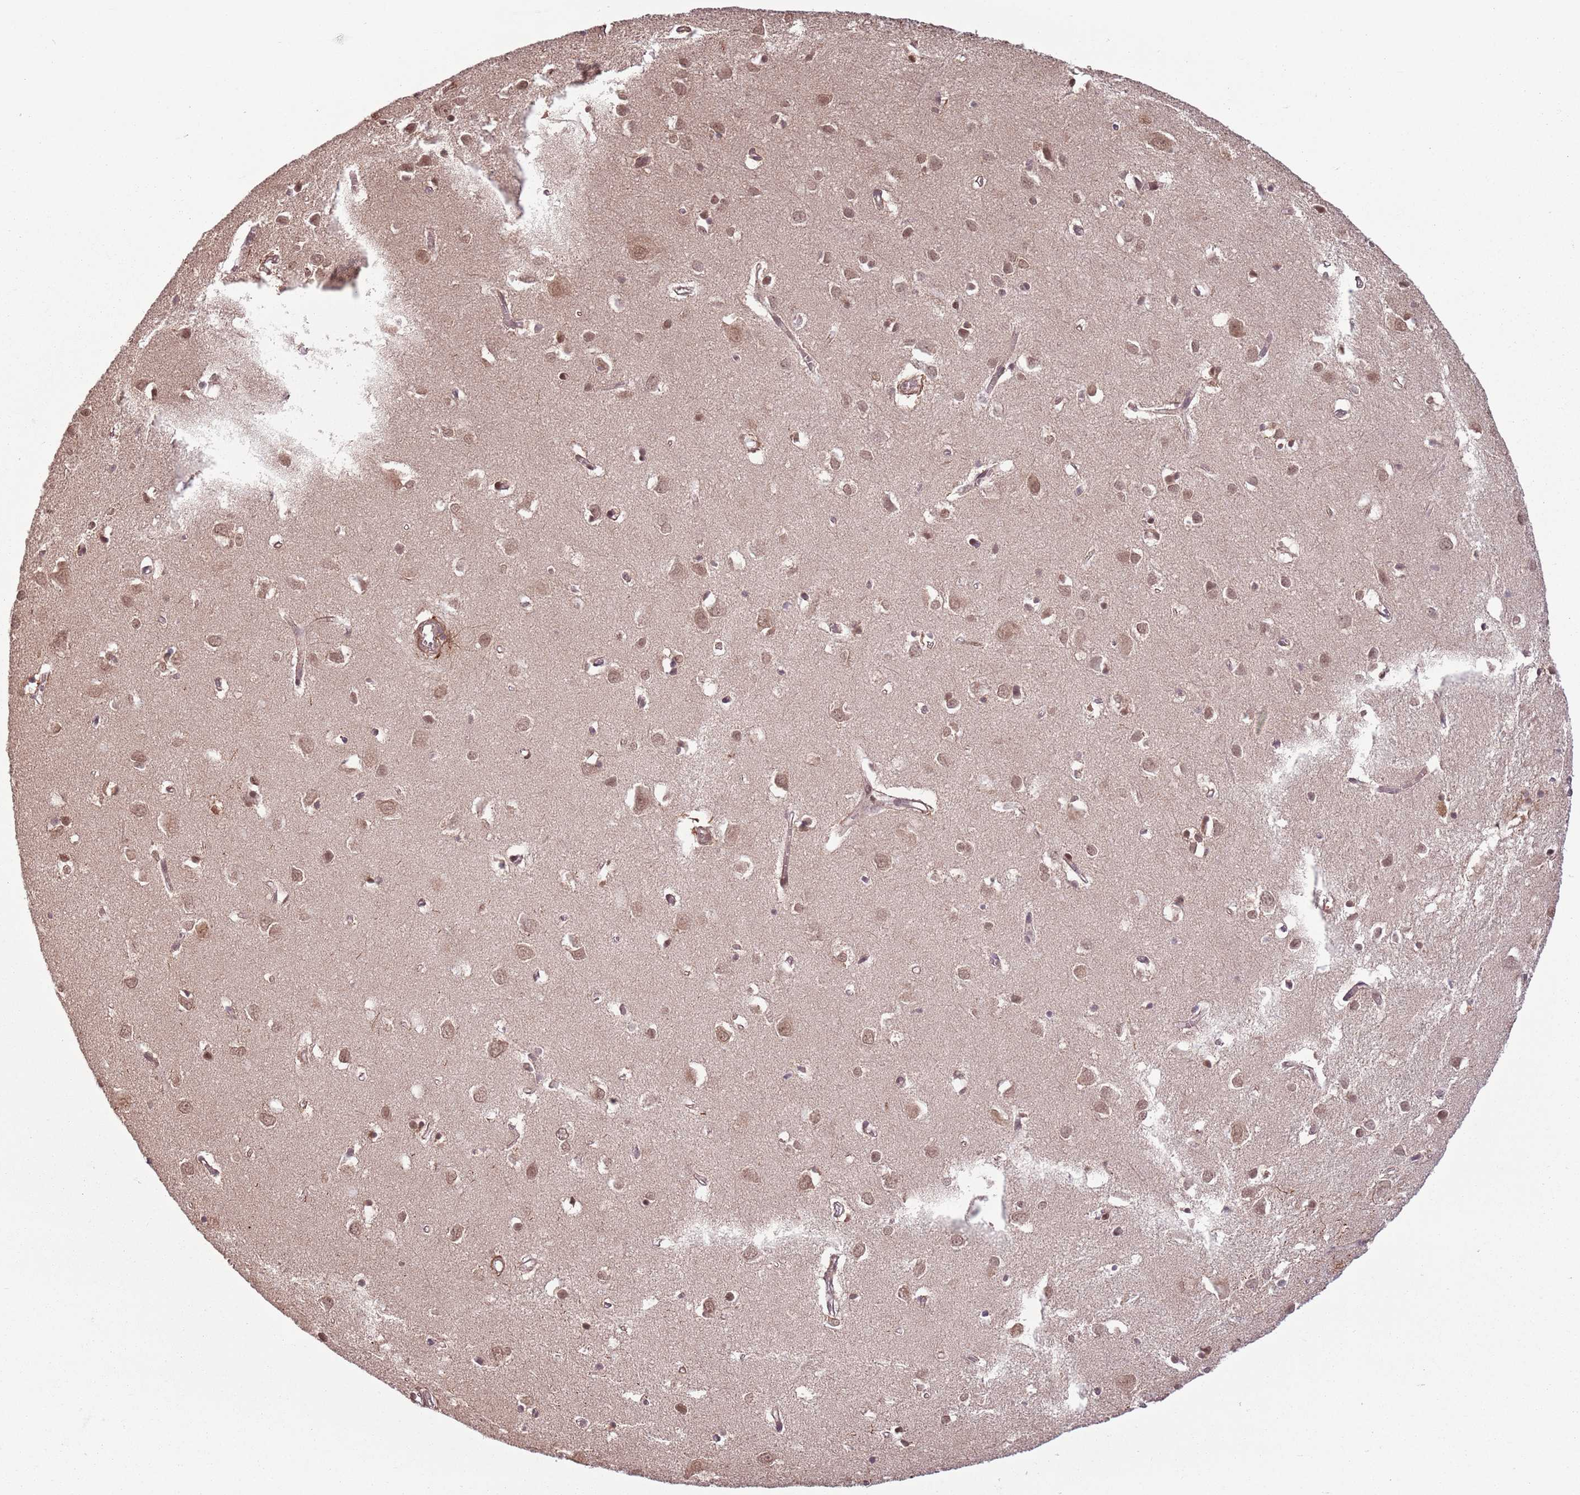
{"staining": {"intensity": "moderate", "quantity": ">75%", "location": "nuclear"}, "tissue": "cerebral cortex", "cell_type": "Endothelial cells", "image_type": "normal", "snomed": [{"axis": "morphology", "description": "Normal tissue, NOS"}, {"axis": "topography", "description": "Cerebral cortex"}], "caption": "The micrograph exhibits staining of unremarkable cerebral cortex, revealing moderate nuclear protein expression (brown color) within endothelial cells.", "gene": "CCDC154", "patient": {"sex": "female", "age": 64}}